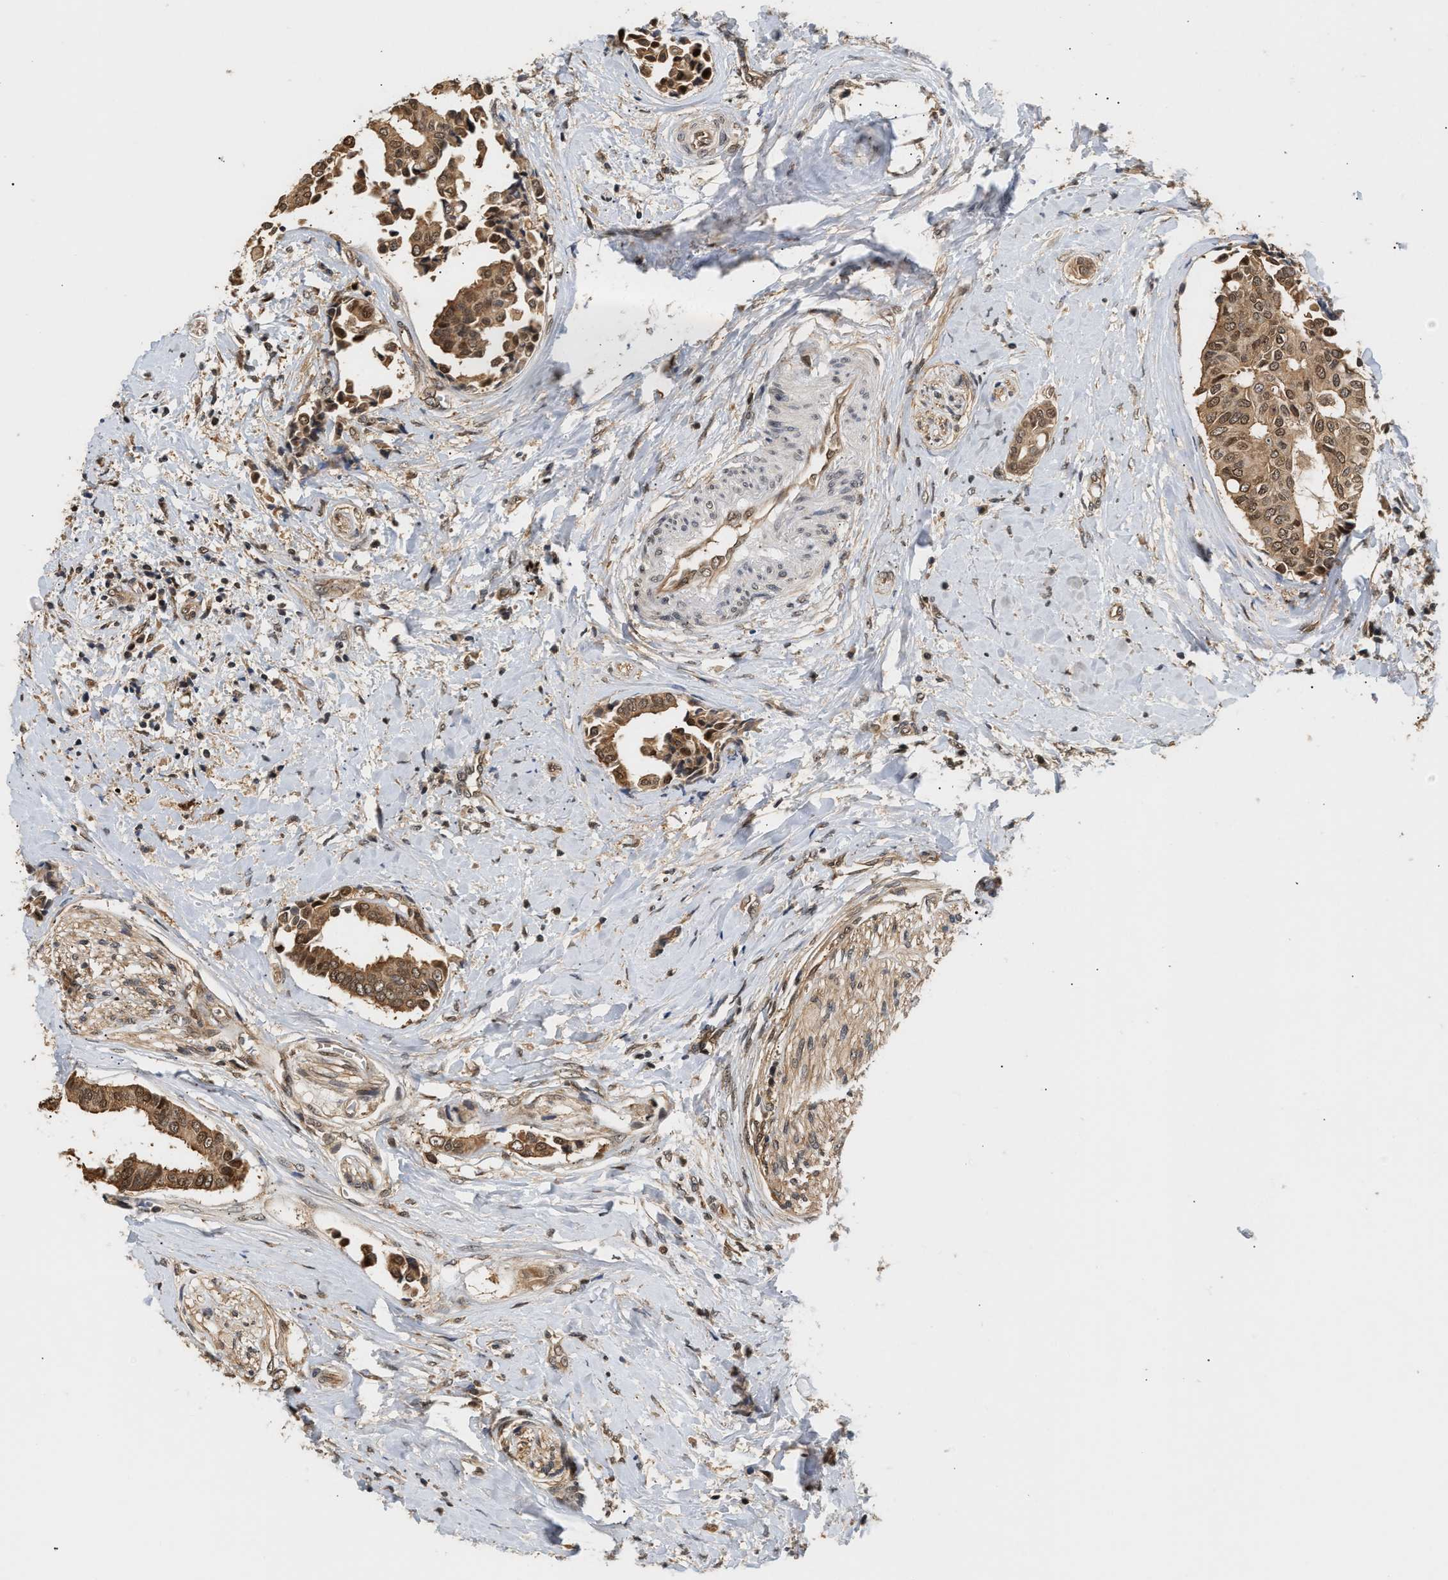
{"staining": {"intensity": "moderate", "quantity": ">75%", "location": "cytoplasmic/membranous,nuclear"}, "tissue": "head and neck cancer", "cell_type": "Tumor cells", "image_type": "cancer", "snomed": [{"axis": "morphology", "description": "Adenocarcinoma, NOS"}, {"axis": "topography", "description": "Salivary gland"}, {"axis": "topography", "description": "Head-Neck"}], "caption": "This is a histology image of IHC staining of head and neck cancer (adenocarcinoma), which shows moderate expression in the cytoplasmic/membranous and nuclear of tumor cells.", "gene": "ABHD5", "patient": {"sex": "female", "age": 59}}